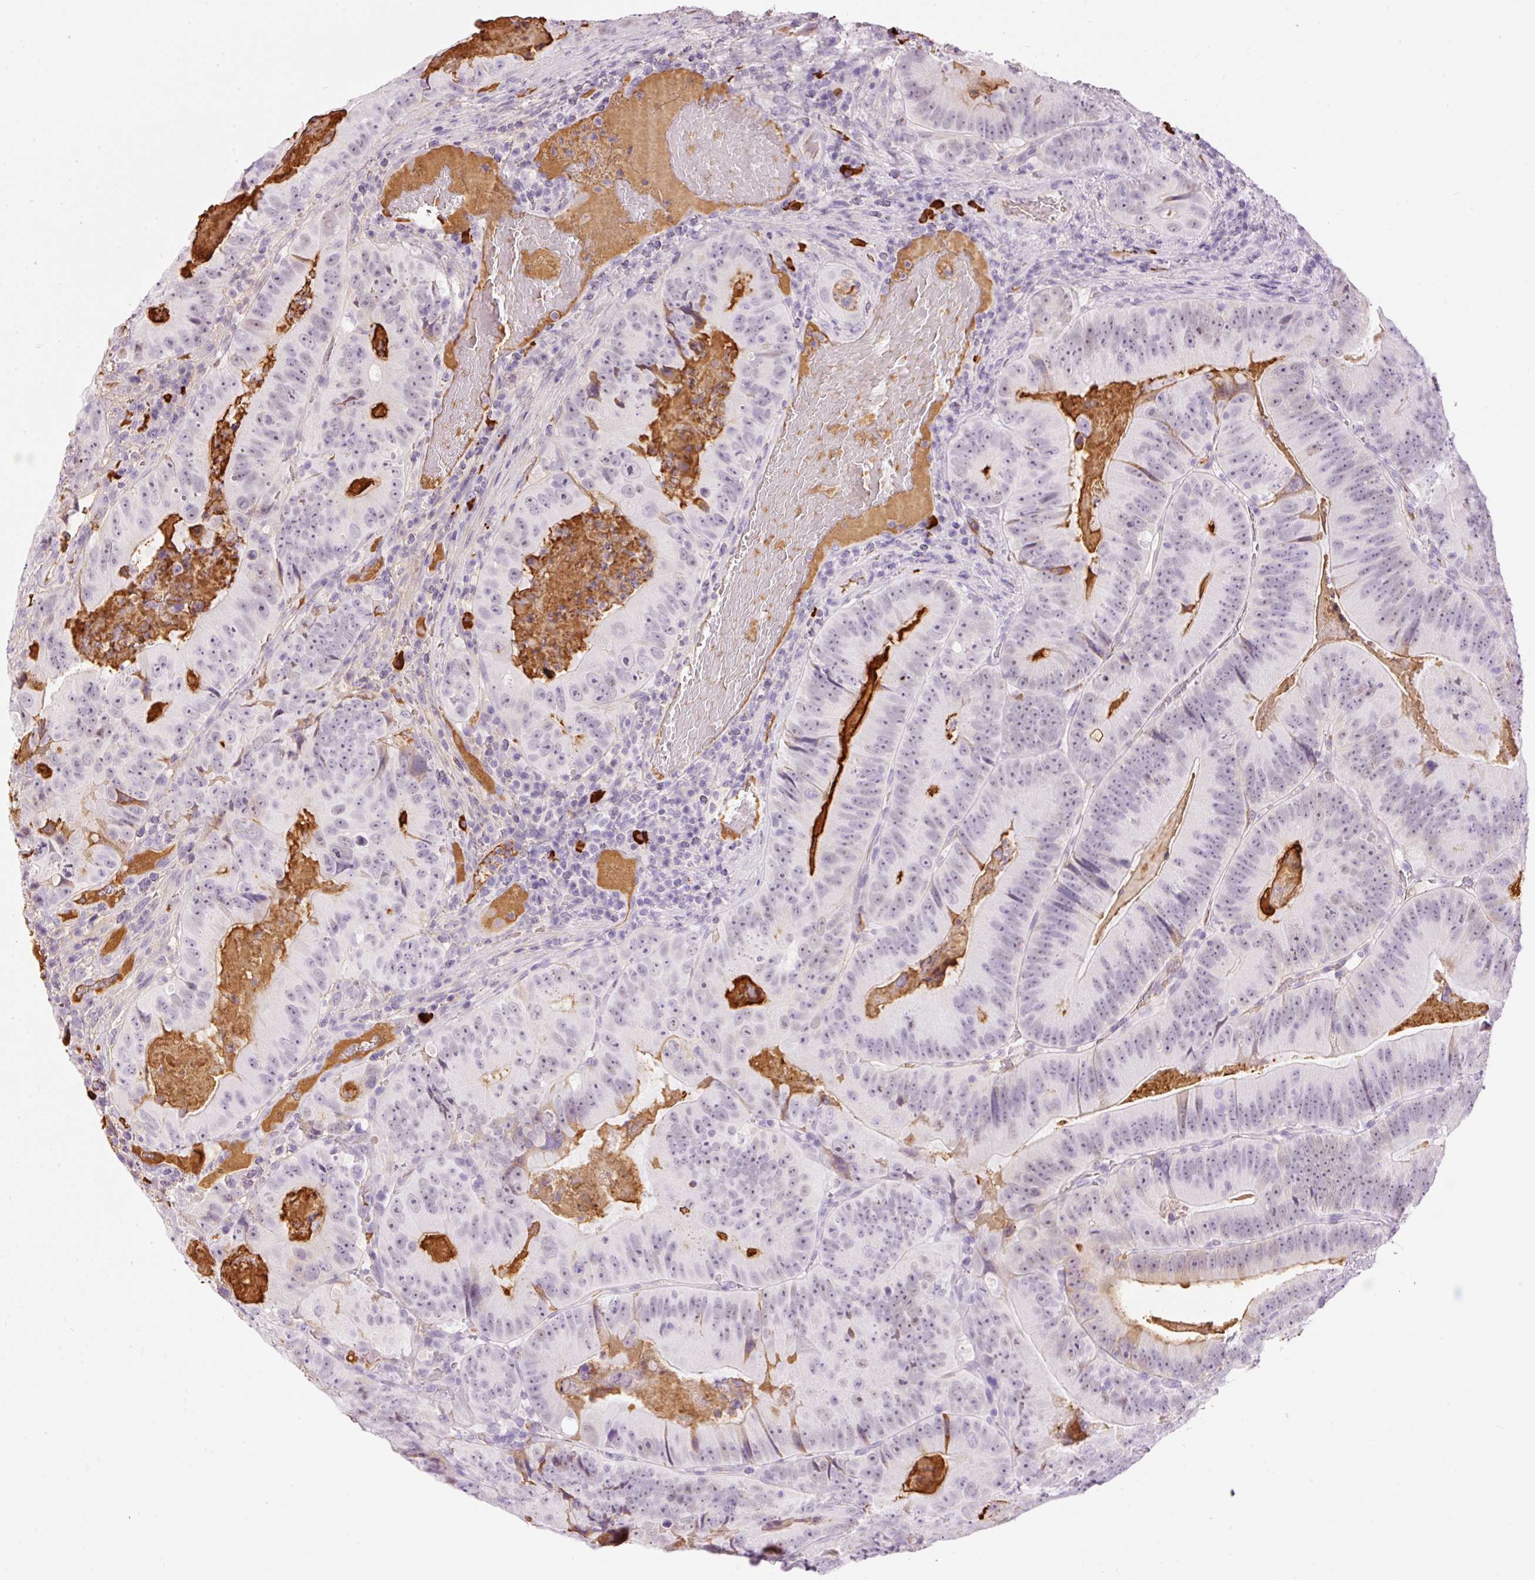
{"staining": {"intensity": "weak", "quantity": "<25%", "location": "cytoplasmic/membranous"}, "tissue": "colorectal cancer", "cell_type": "Tumor cells", "image_type": "cancer", "snomed": [{"axis": "morphology", "description": "Adenocarcinoma, NOS"}, {"axis": "topography", "description": "Colon"}], "caption": "Tumor cells are negative for protein expression in human colorectal adenocarcinoma. (DAB (3,3'-diaminobenzidine) IHC visualized using brightfield microscopy, high magnification).", "gene": "PRPF38B", "patient": {"sex": "female", "age": 86}}